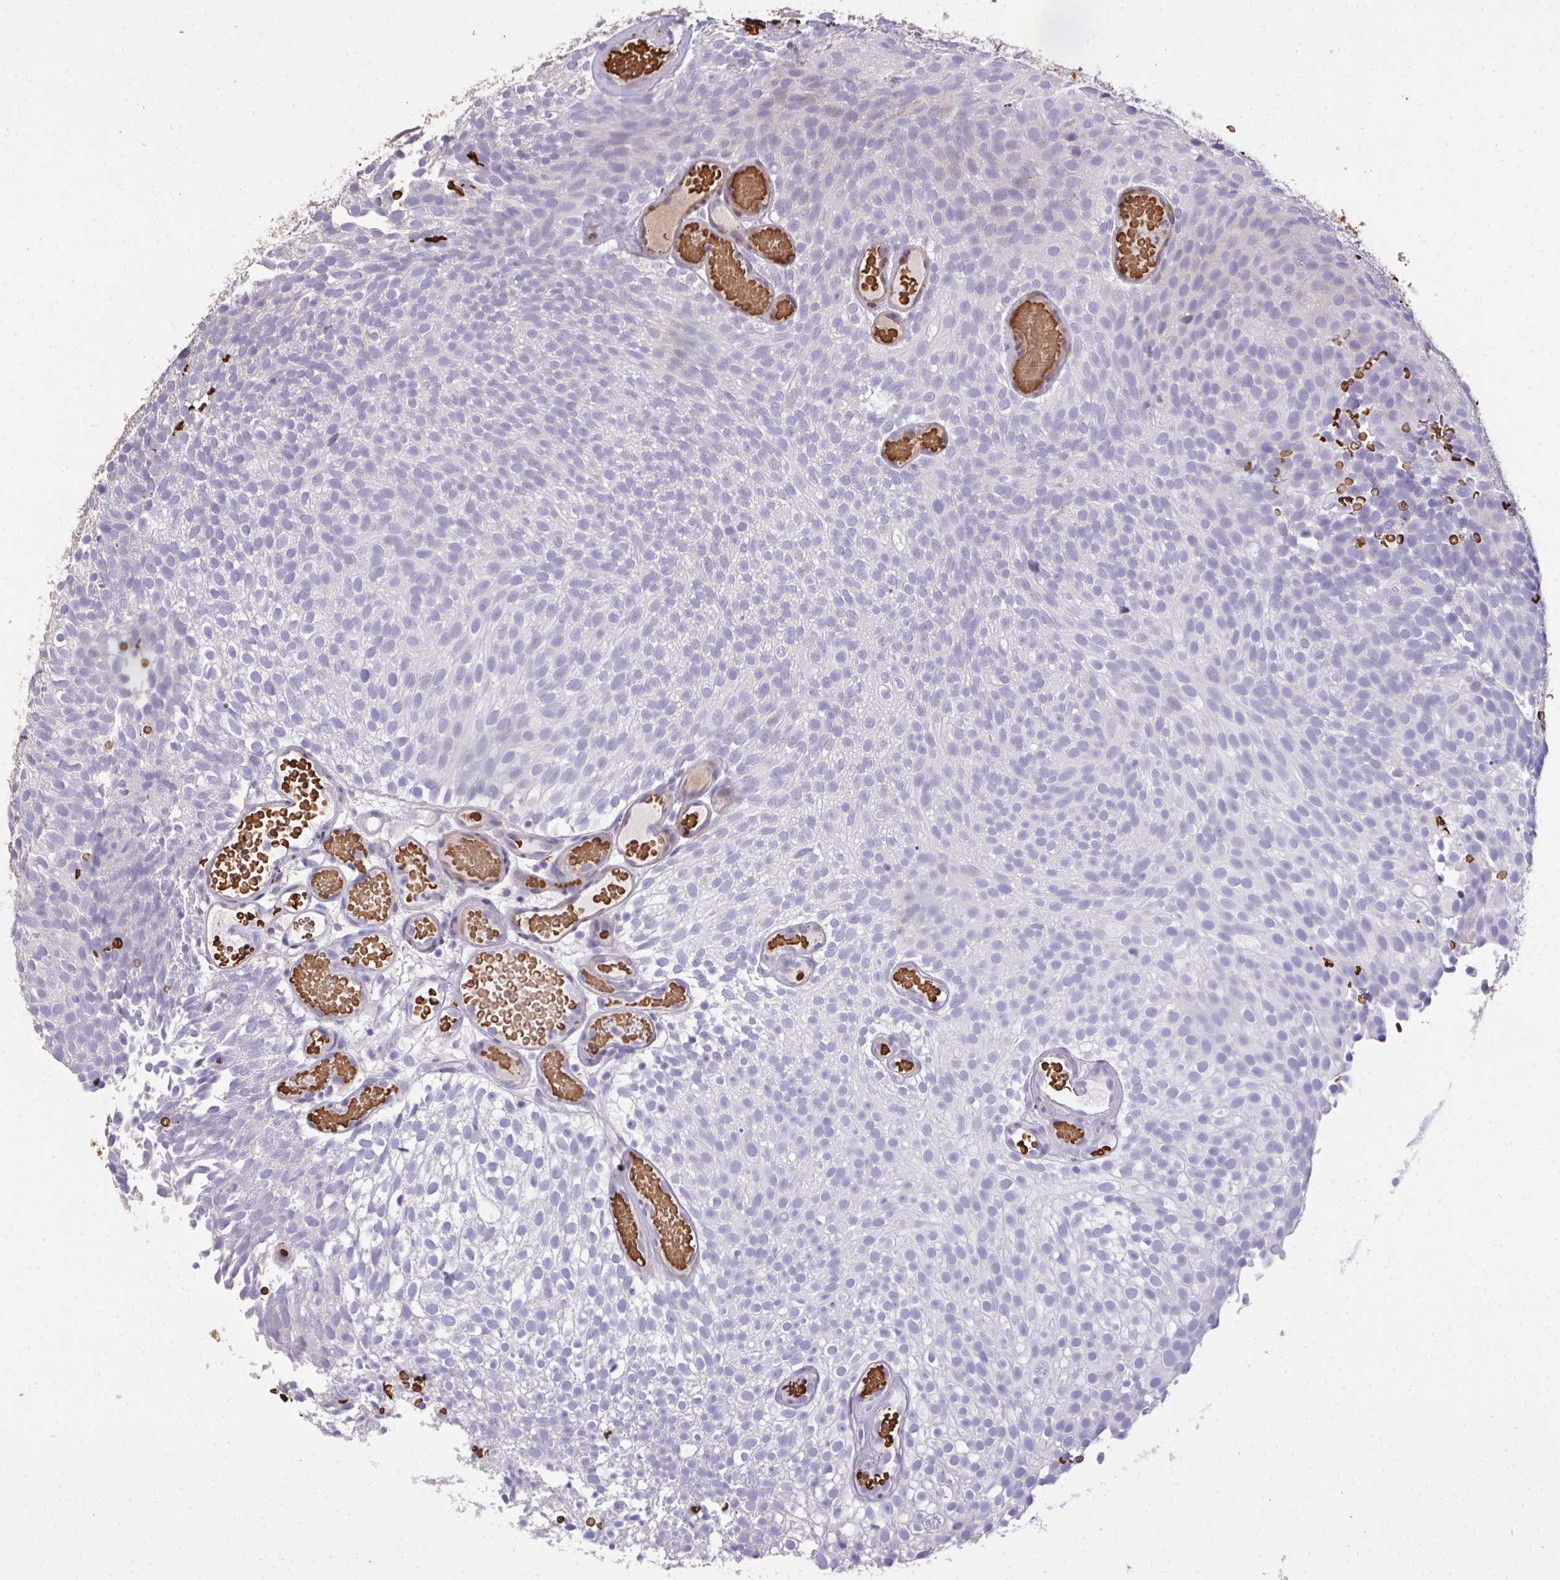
{"staining": {"intensity": "negative", "quantity": "none", "location": "none"}, "tissue": "urothelial cancer", "cell_type": "Tumor cells", "image_type": "cancer", "snomed": [{"axis": "morphology", "description": "Urothelial carcinoma, Low grade"}, {"axis": "topography", "description": "Urinary bladder"}], "caption": "An immunohistochemistry micrograph of low-grade urothelial carcinoma is shown. There is no staining in tumor cells of low-grade urothelial carcinoma.", "gene": "FIBCD1", "patient": {"sex": "male", "age": 78}}